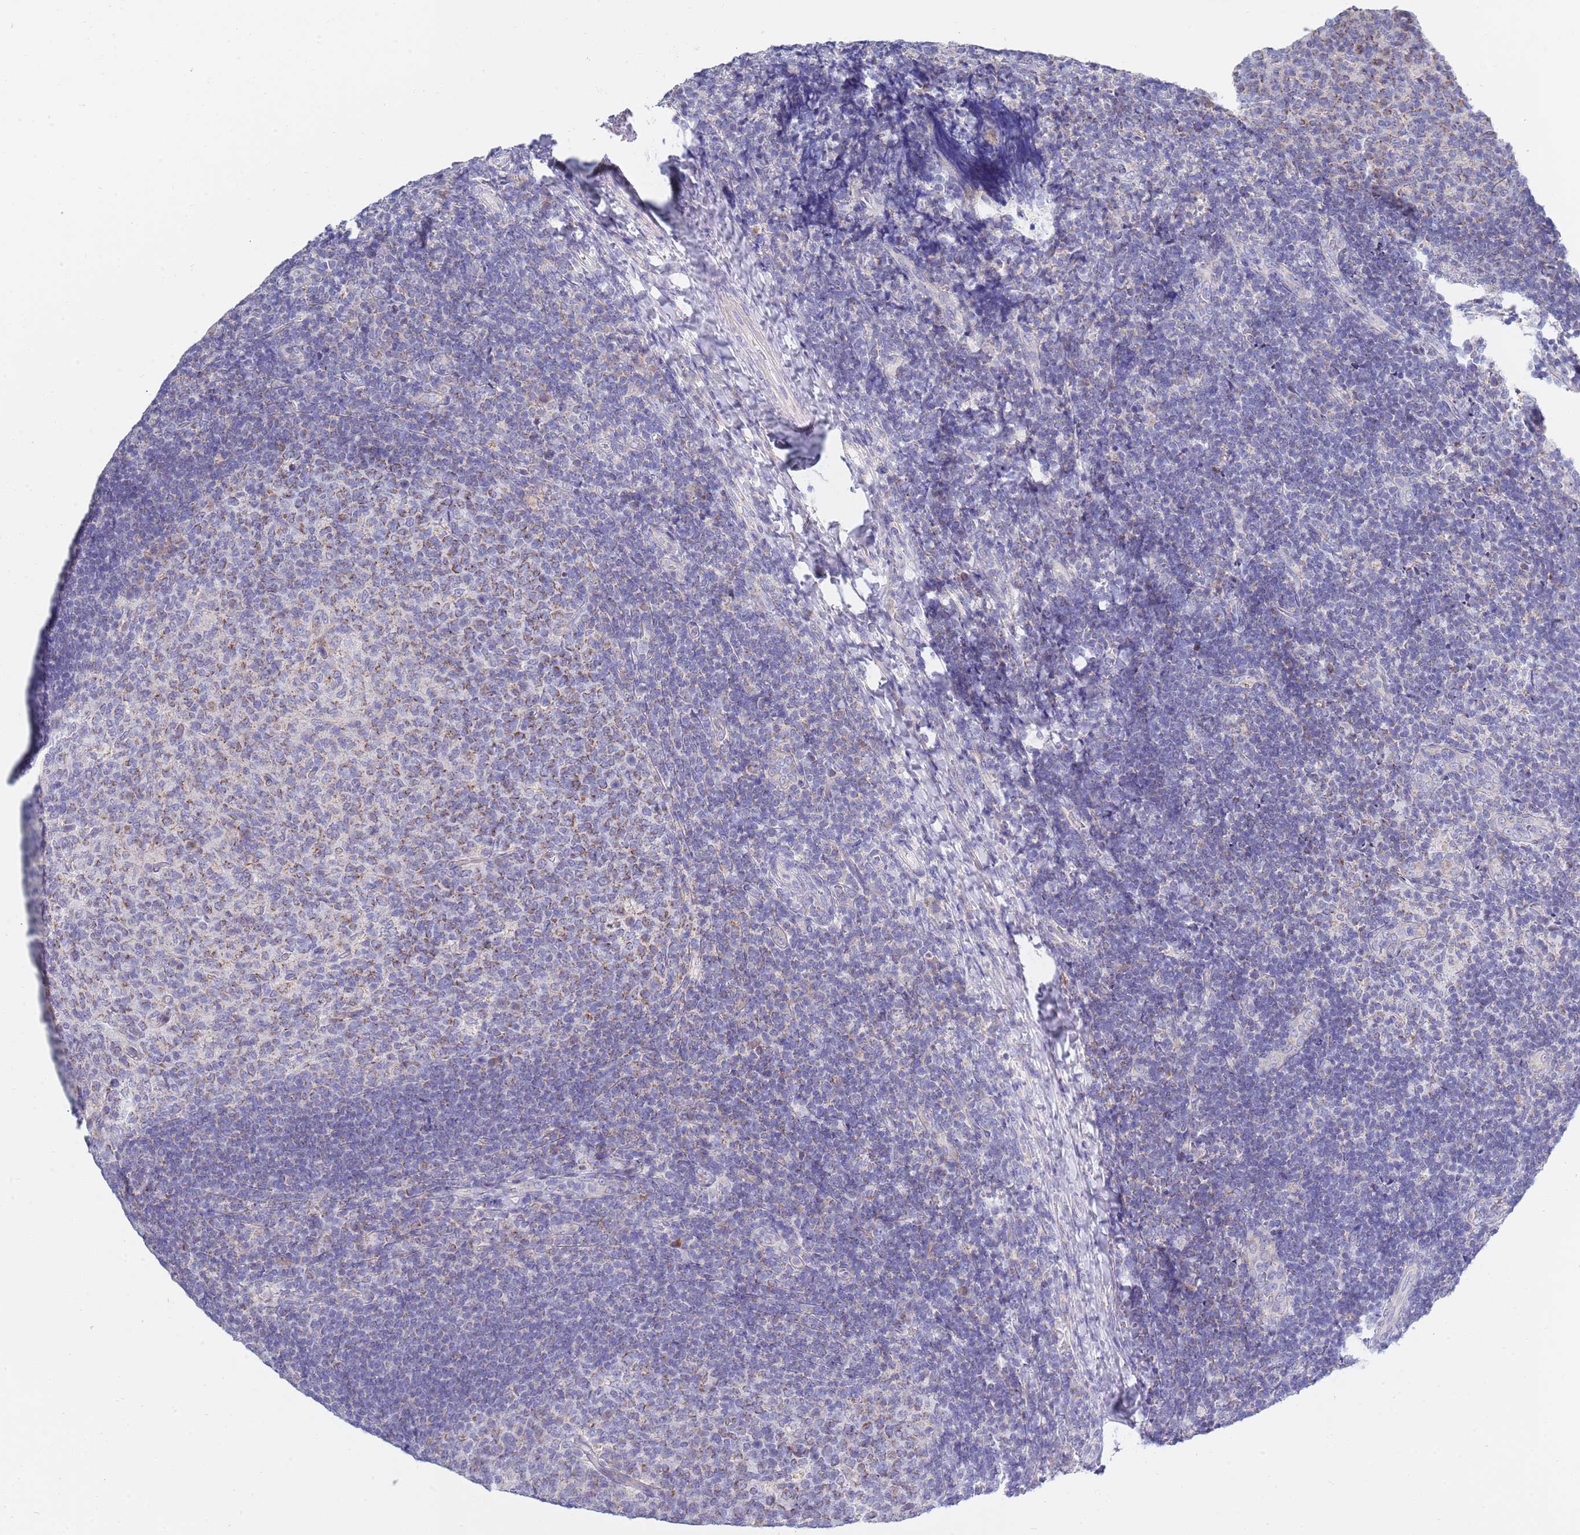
{"staining": {"intensity": "moderate", "quantity": "25%-75%", "location": "cytoplasmic/membranous"}, "tissue": "tonsil", "cell_type": "Germinal center cells", "image_type": "normal", "snomed": [{"axis": "morphology", "description": "Normal tissue, NOS"}, {"axis": "topography", "description": "Tonsil"}], "caption": "Protein expression analysis of normal human tonsil reveals moderate cytoplasmic/membranous staining in approximately 25%-75% of germinal center cells.", "gene": "EMC8", "patient": {"sex": "female", "age": 10}}